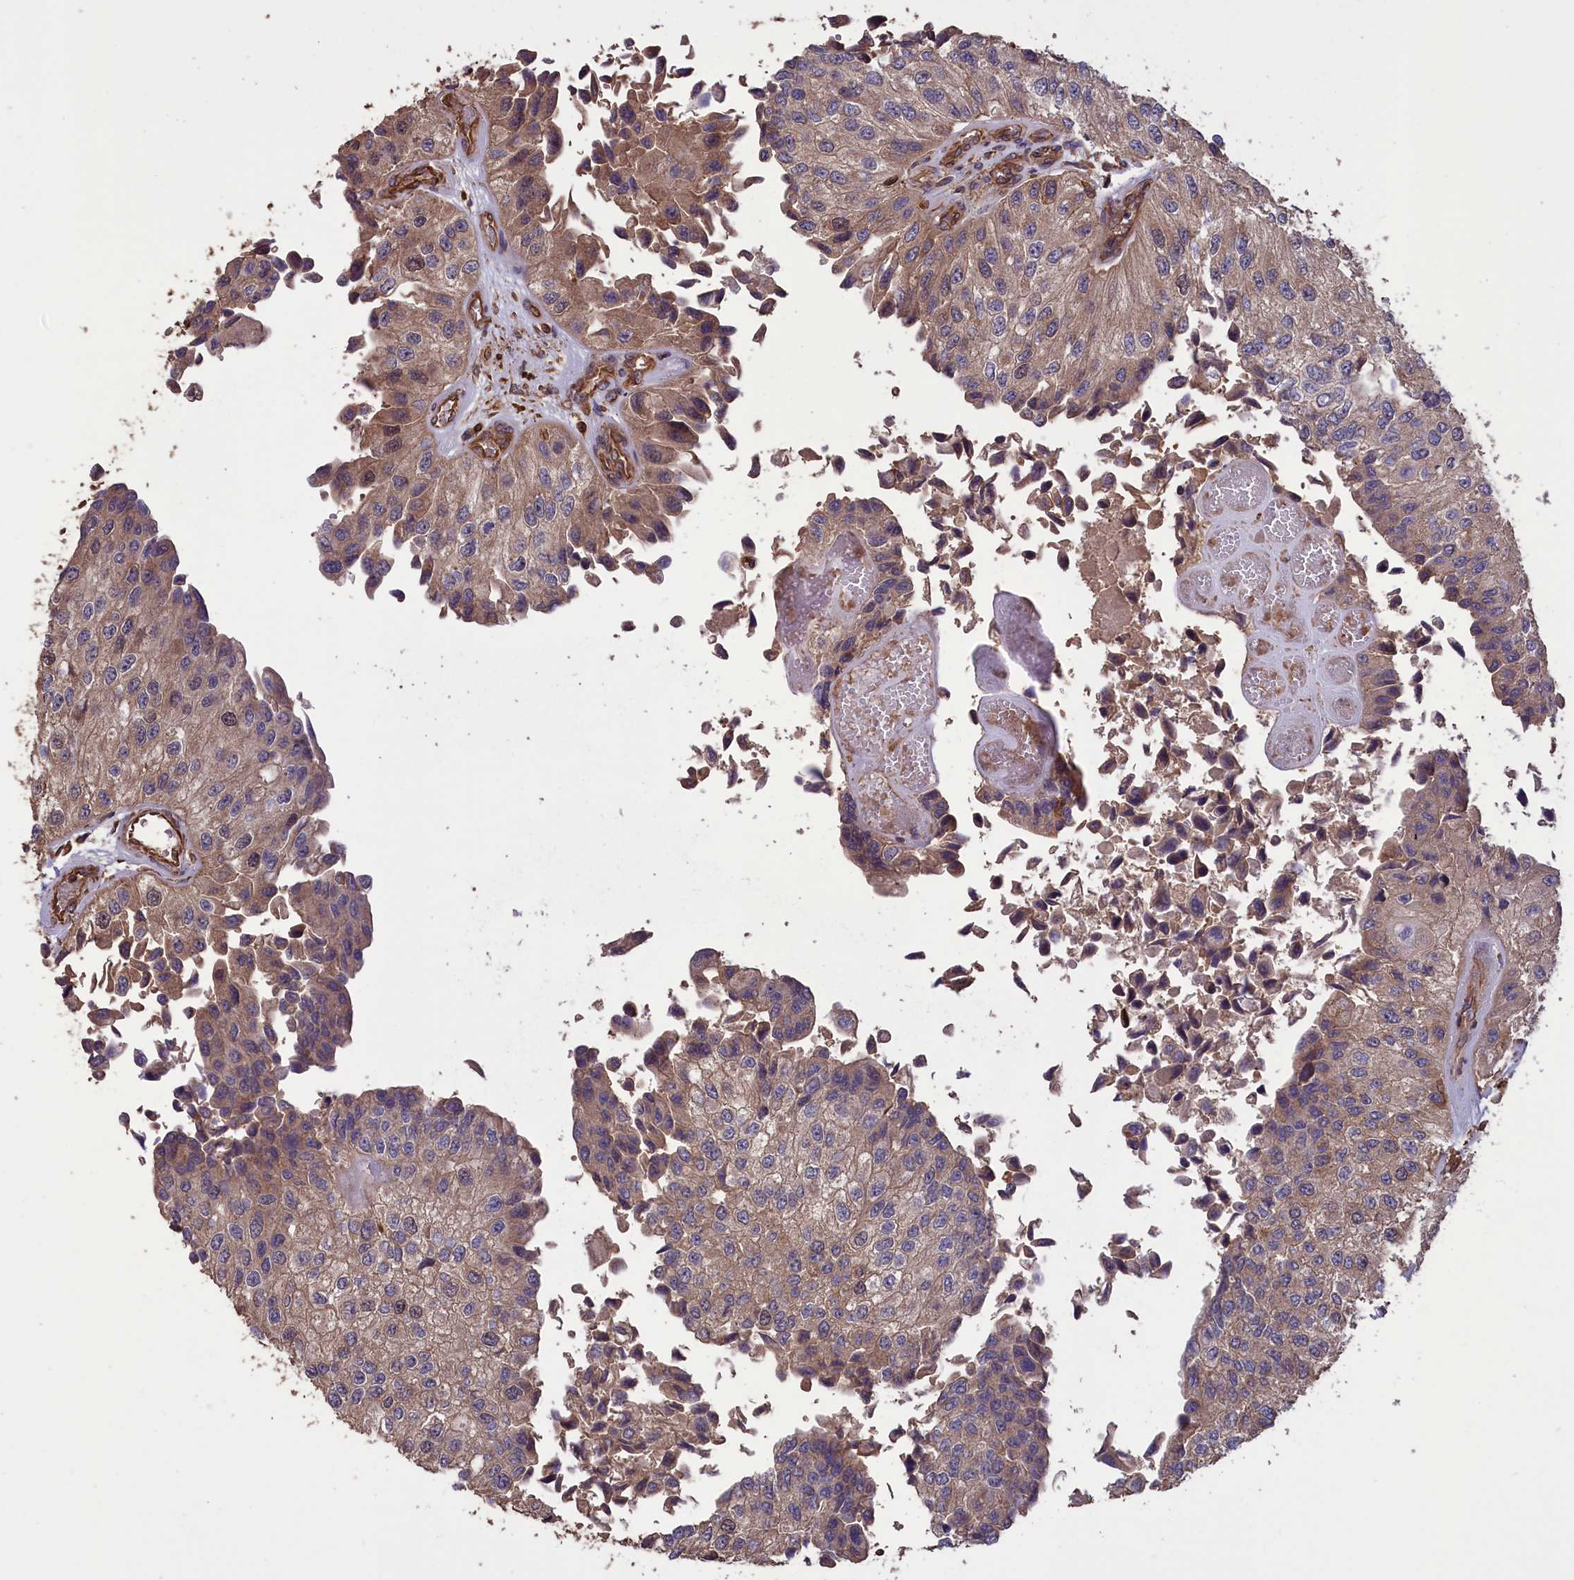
{"staining": {"intensity": "moderate", "quantity": "<25%", "location": "cytoplasmic/membranous,nuclear"}, "tissue": "urothelial cancer", "cell_type": "Tumor cells", "image_type": "cancer", "snomed": [{"axis": "morphology", "description": "Urothelial carcinoma, High grade"}, {"axis": "topography", "description": "Kidney"}, {"axis": "topography", "description": "Urinary bladder"}], "caption": "A photomicrograph showing moderate cytoplasmic/membranous and nuclear expression in about <25% of tumor cells in urothelial carcinoma (high-grade), as visualized by brown immunohistochemical staining.", "gene": "DAPK3", "patient": {"sex": "male", "age": 77}}